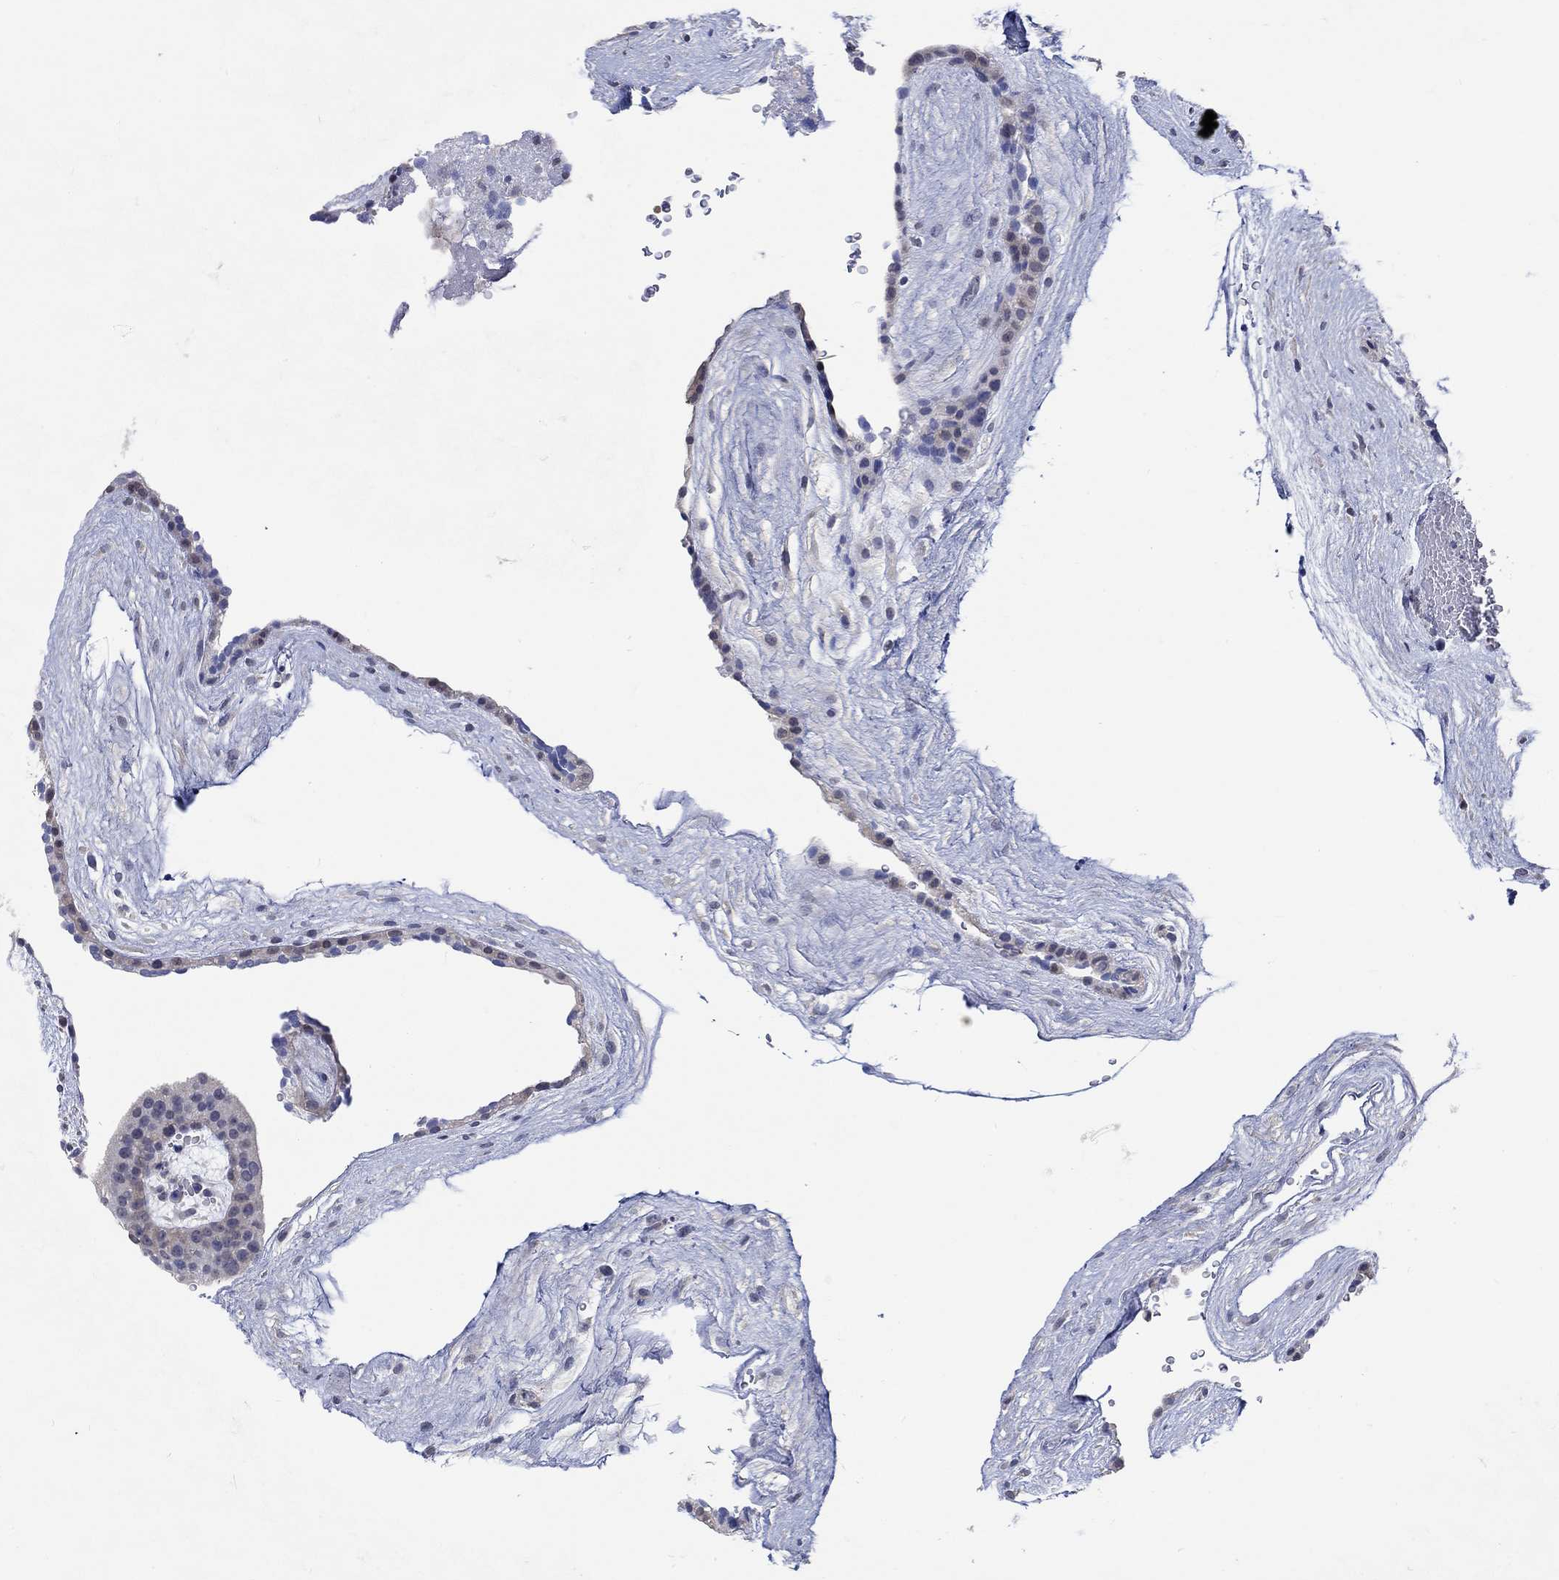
{"staining": {"intensity": "negative", "quantity": "none", "location": "none"}, "tissue": "placenta", "cell_type": "Decidual cells", "image_type": "normal", "snomed": [{"axis": "morphology", "description": "Normal tissue, NOS"}, {"axis": "topography", "description": "Placenta"}], "caption": "Placenta stained for a protein using immunohistochemistry demonstrates no positivity decidual cells.", "gene": "PNMA5", "patient": {"sex": "female", "age": 19}}